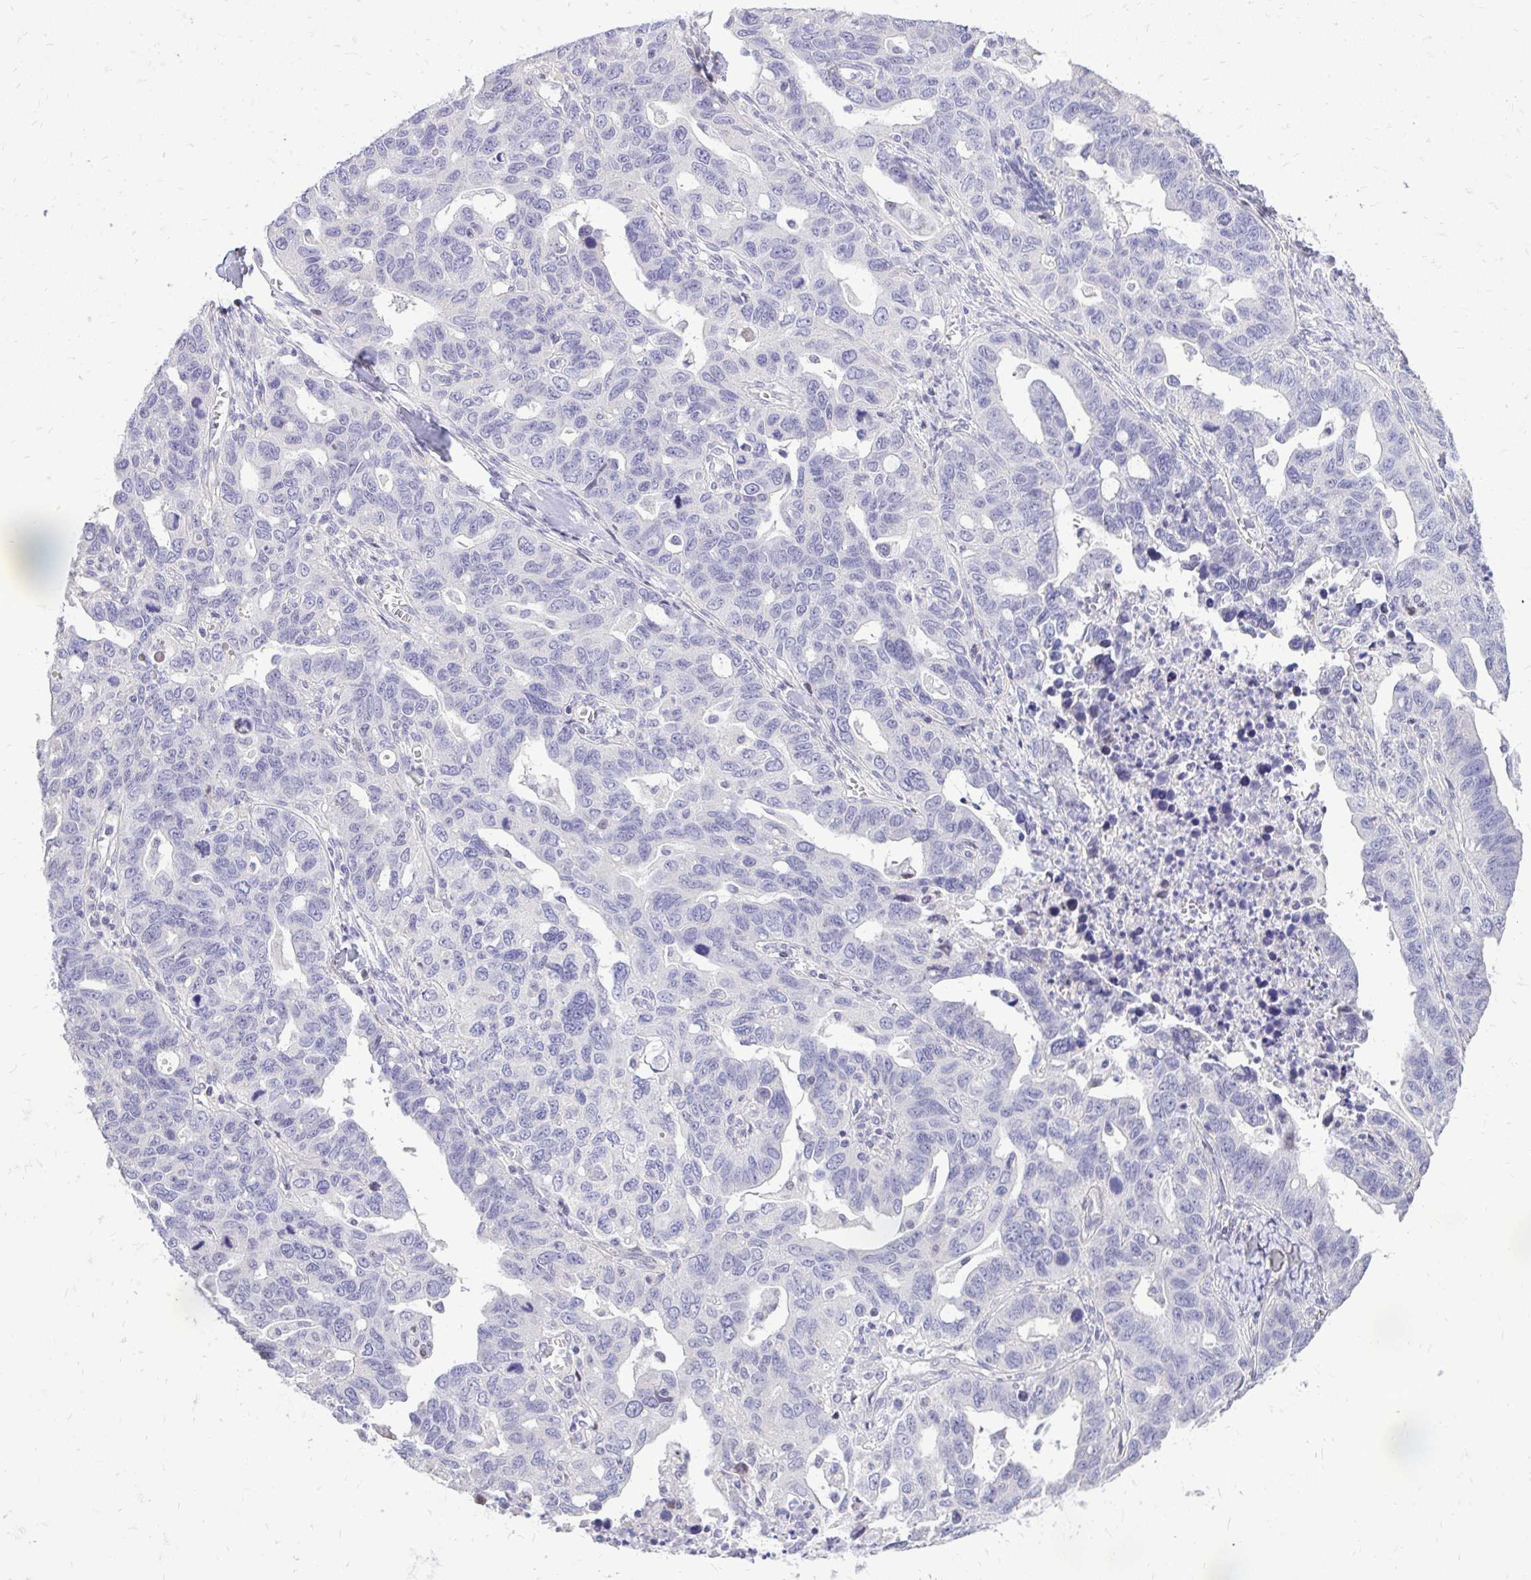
{"staining": {"intensity": "negative", "quantity": "none", "location": "none"}, "tissue": "ovarian cancer", "cell_type": "Tumor cells", "image_type": "cancer", "snomed": [{"axis": "morphology", "description": "Cystadenocarcinoma, serous, NOS"}, {"axis": "topography", "description": "Ovary"}], "caption": "Photomicrograph shows no significant protein expression in tumor cells of serous cystadenocarcinoma (ovarian).", "gene": "OR8D1", "patient": {"sex": "female", "age": 69}}